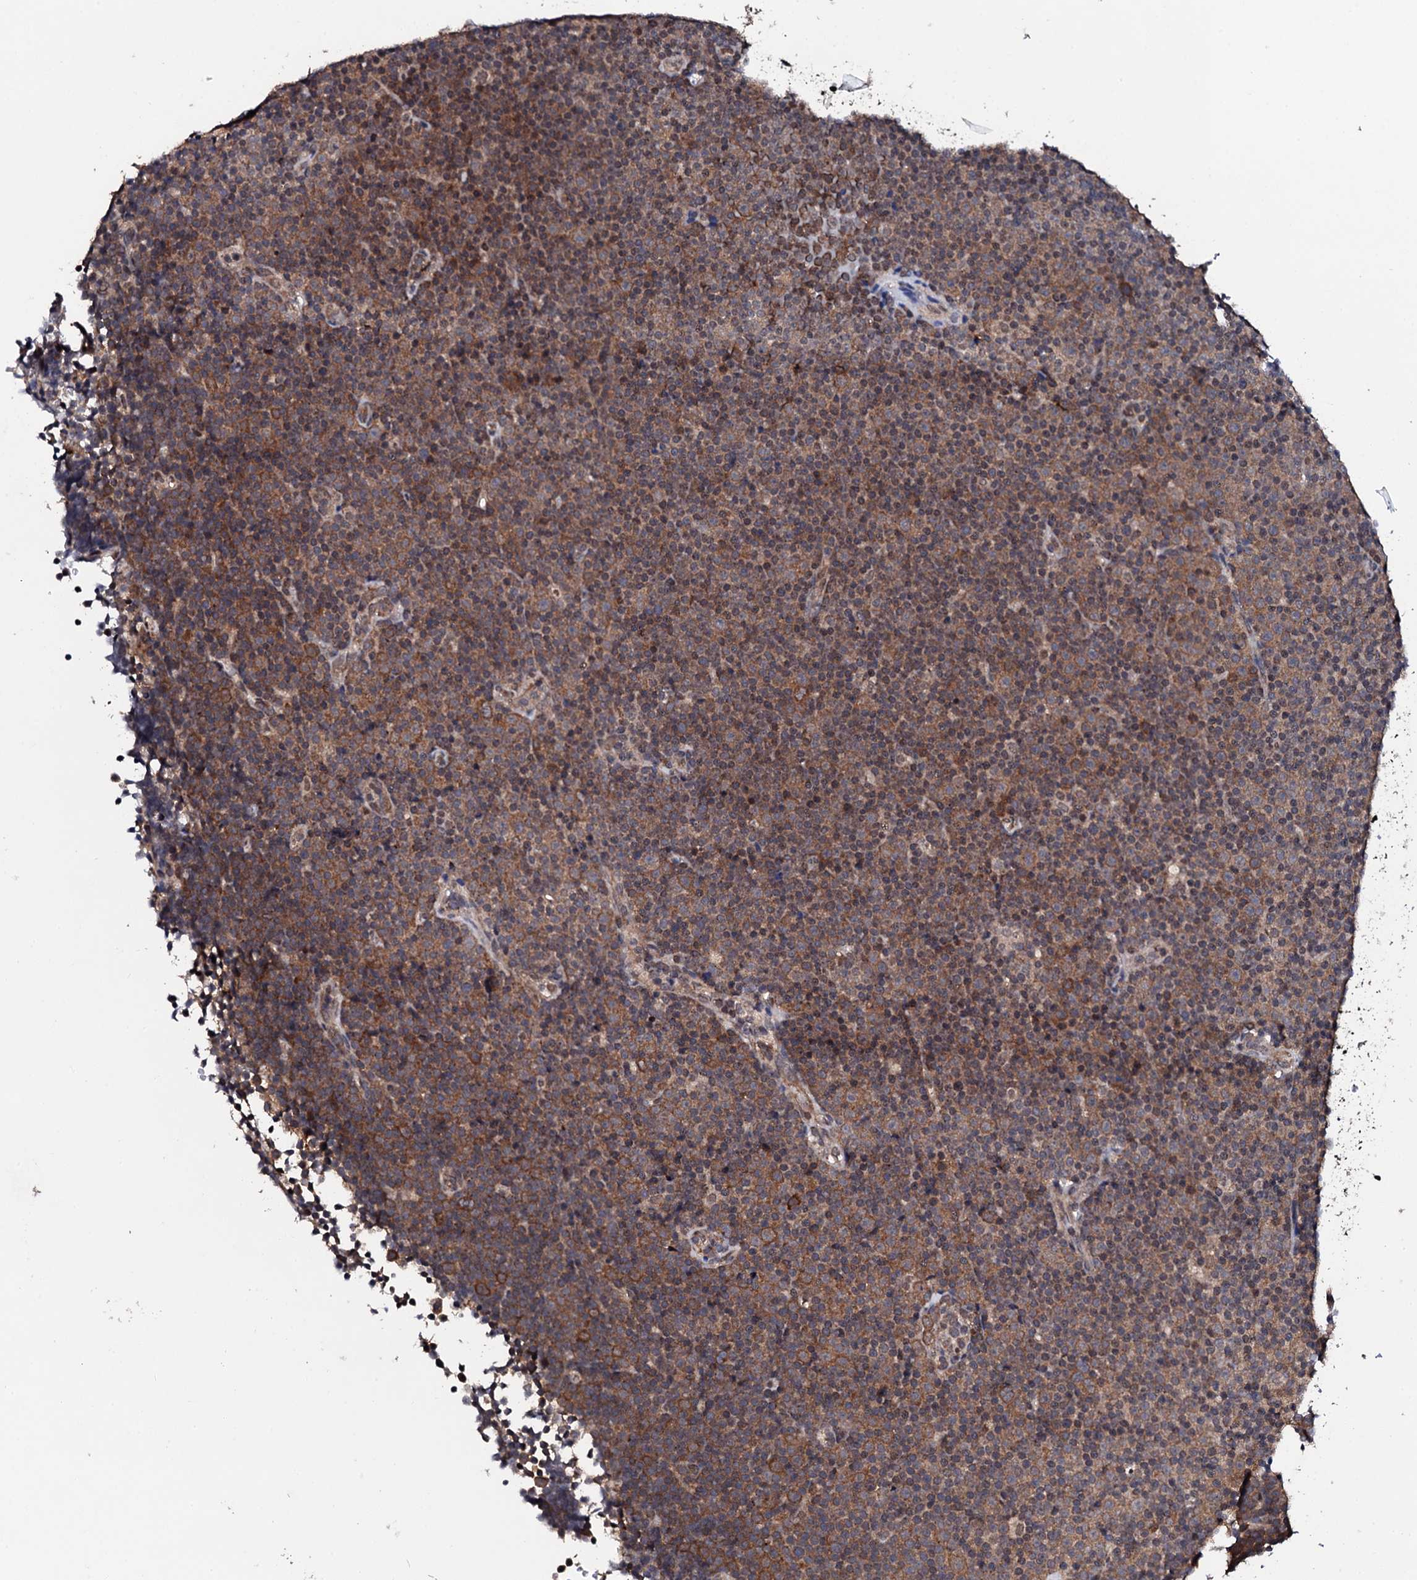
{"staining": {"intensity": "moderate", "quantity": "25%-75%", "location": "cytoplasmic/membranous"}, "tissue": "lymphoma", "cell_type": "Tumor cells", "image_type": "cancer", "snomed": [{"axis": "morphology", "description": "Malignant lymphoma, non-Hodgkin's type, Low grade"}, {"axis": "topography", "description": "Lymph node"}], "caption": "Human malignant lymphoma, non-Hodgkin's type (low-grade) stained with a brown dye displays moderate cytoplasmic/membranous positive staining in approximately 25%-75% of tumor cells.", "gene": "EDC3", "patient": {"sex": "female", "age": 67}}